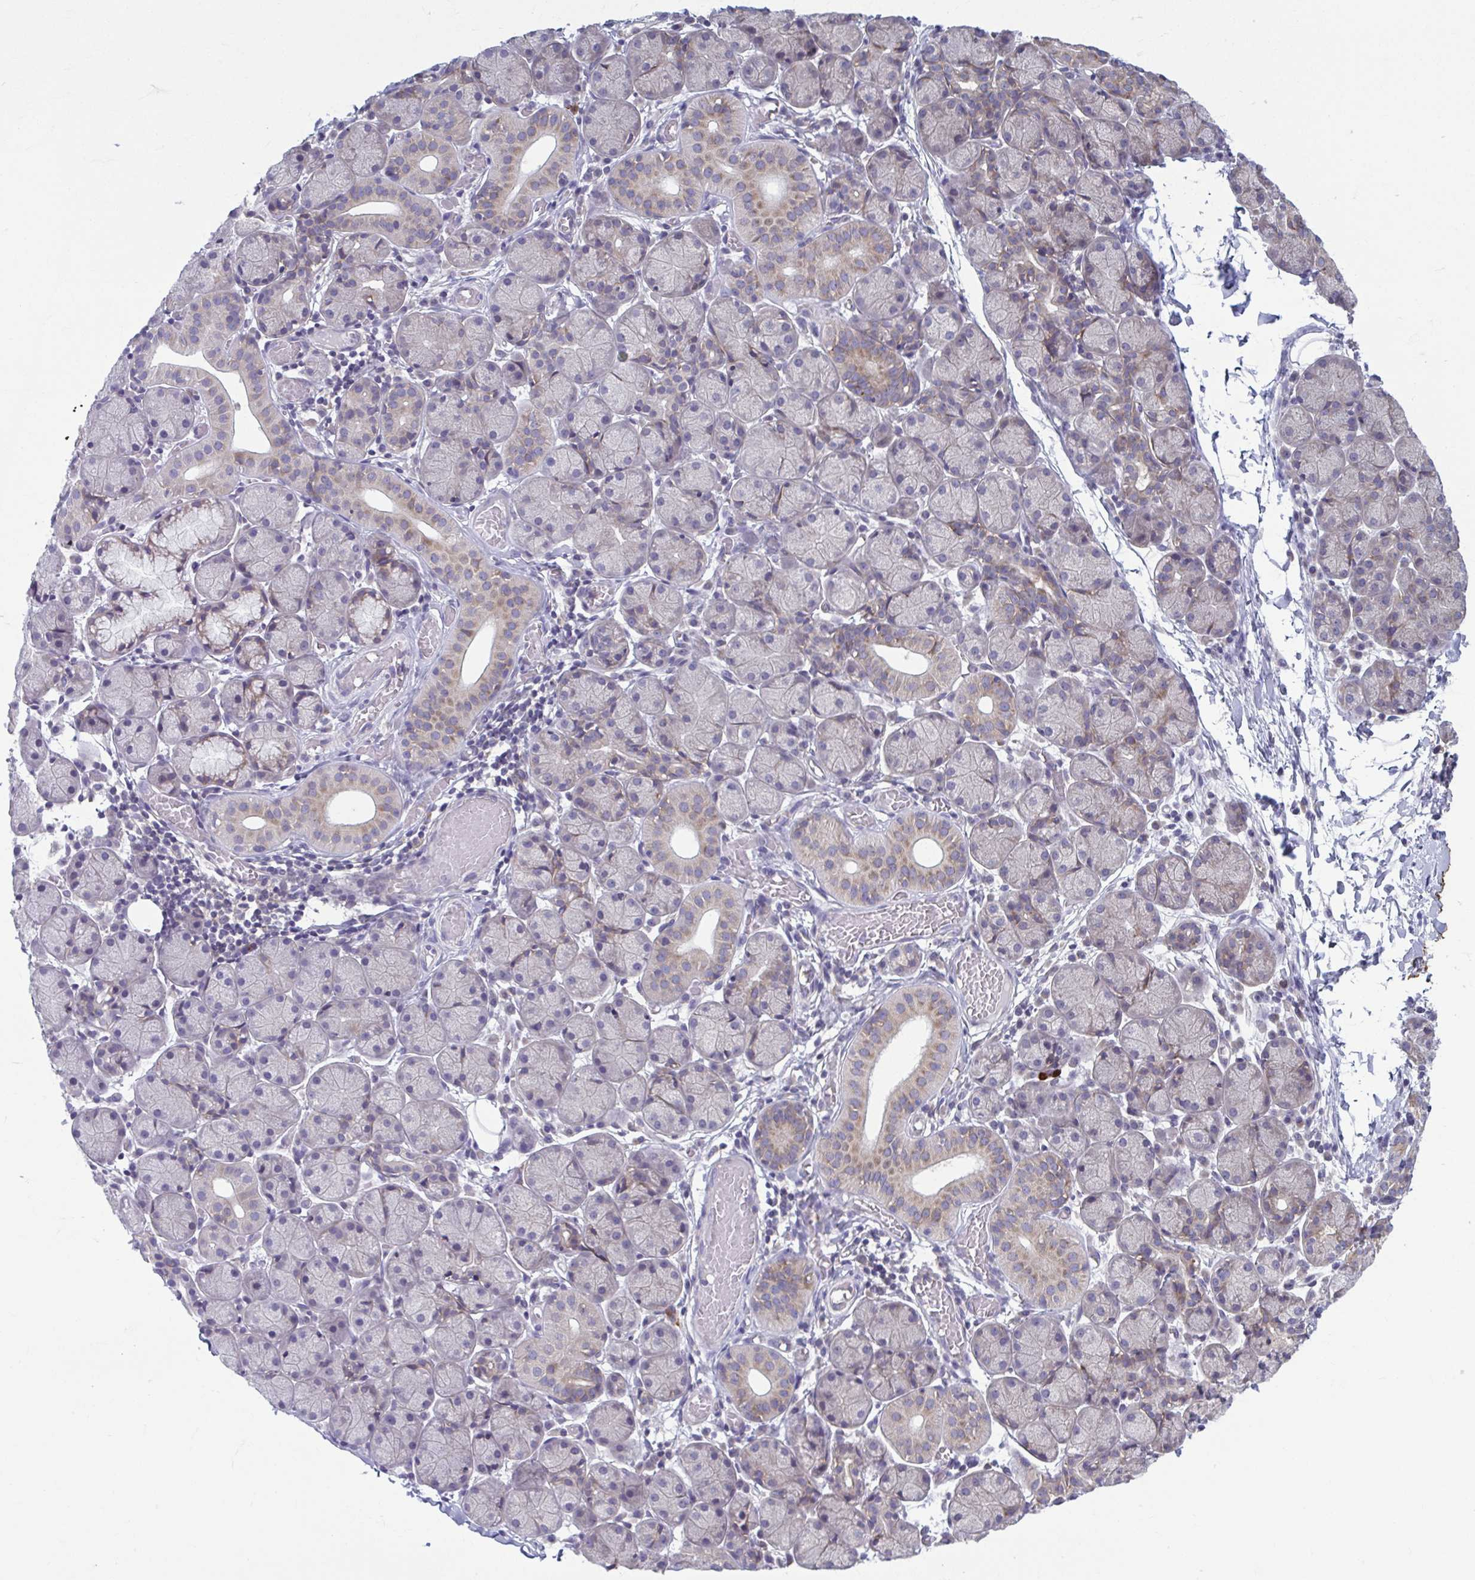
{"staining": {"intensity": "moderate", "quantity": "<25%", "location": "cytoplasmic/membranous"}, "tissue": "salivary gland", "cell_type": "Glandular cells", "image_type": "normal", "snomed": [{"axis": "morphology", "description": "Normal tissue, NOS"}, {"axis": "topography", "description": "Salivary gland"}], "caption": "The photomicrograph exhibits staining of normal salivary gland, revealing moderate cytoplasmic/membranous protein positivity (brown color) within glandular cells. (brown staining indicates protein expression, while blue staining denotes nuclei).", "gene": "TMEM108", "patient": {"sex": "female", "age": 24}}